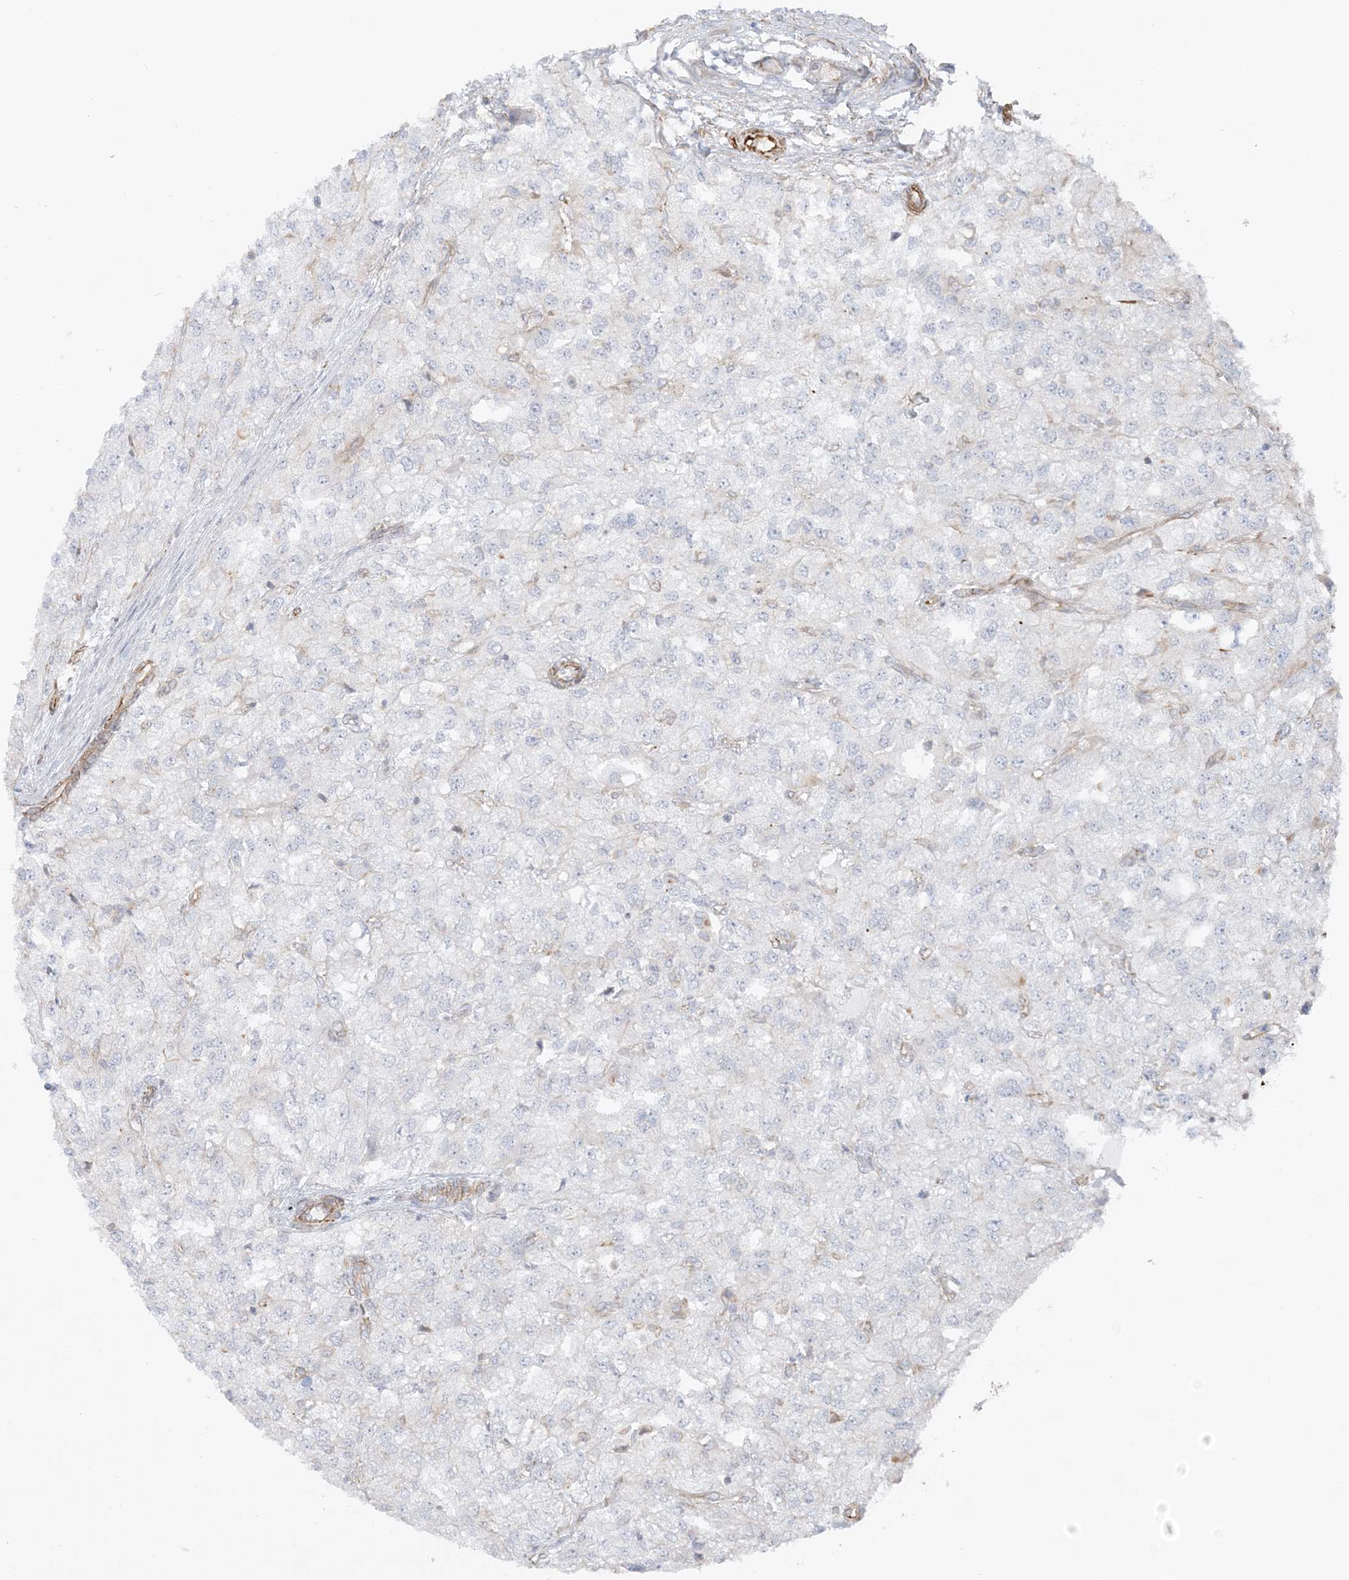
{"staining": {"intensity": "negative", "quantity": "none", "location": "none"}, "tissue": "renal cancer", "cell_type": "Tumor cells", "image_type": "cancer", "snomed": [{"axis": "morphology", "description": "Adenocarcinoma, NOS"}, {"axis": "topography", "description": "Kidney"}], "caption": "This is an IHC image of renal adenocarcinoma. There is no expression in tumor cells.", "gene": "SCLT1", "patient": {"sex": "female", "age": 54}}